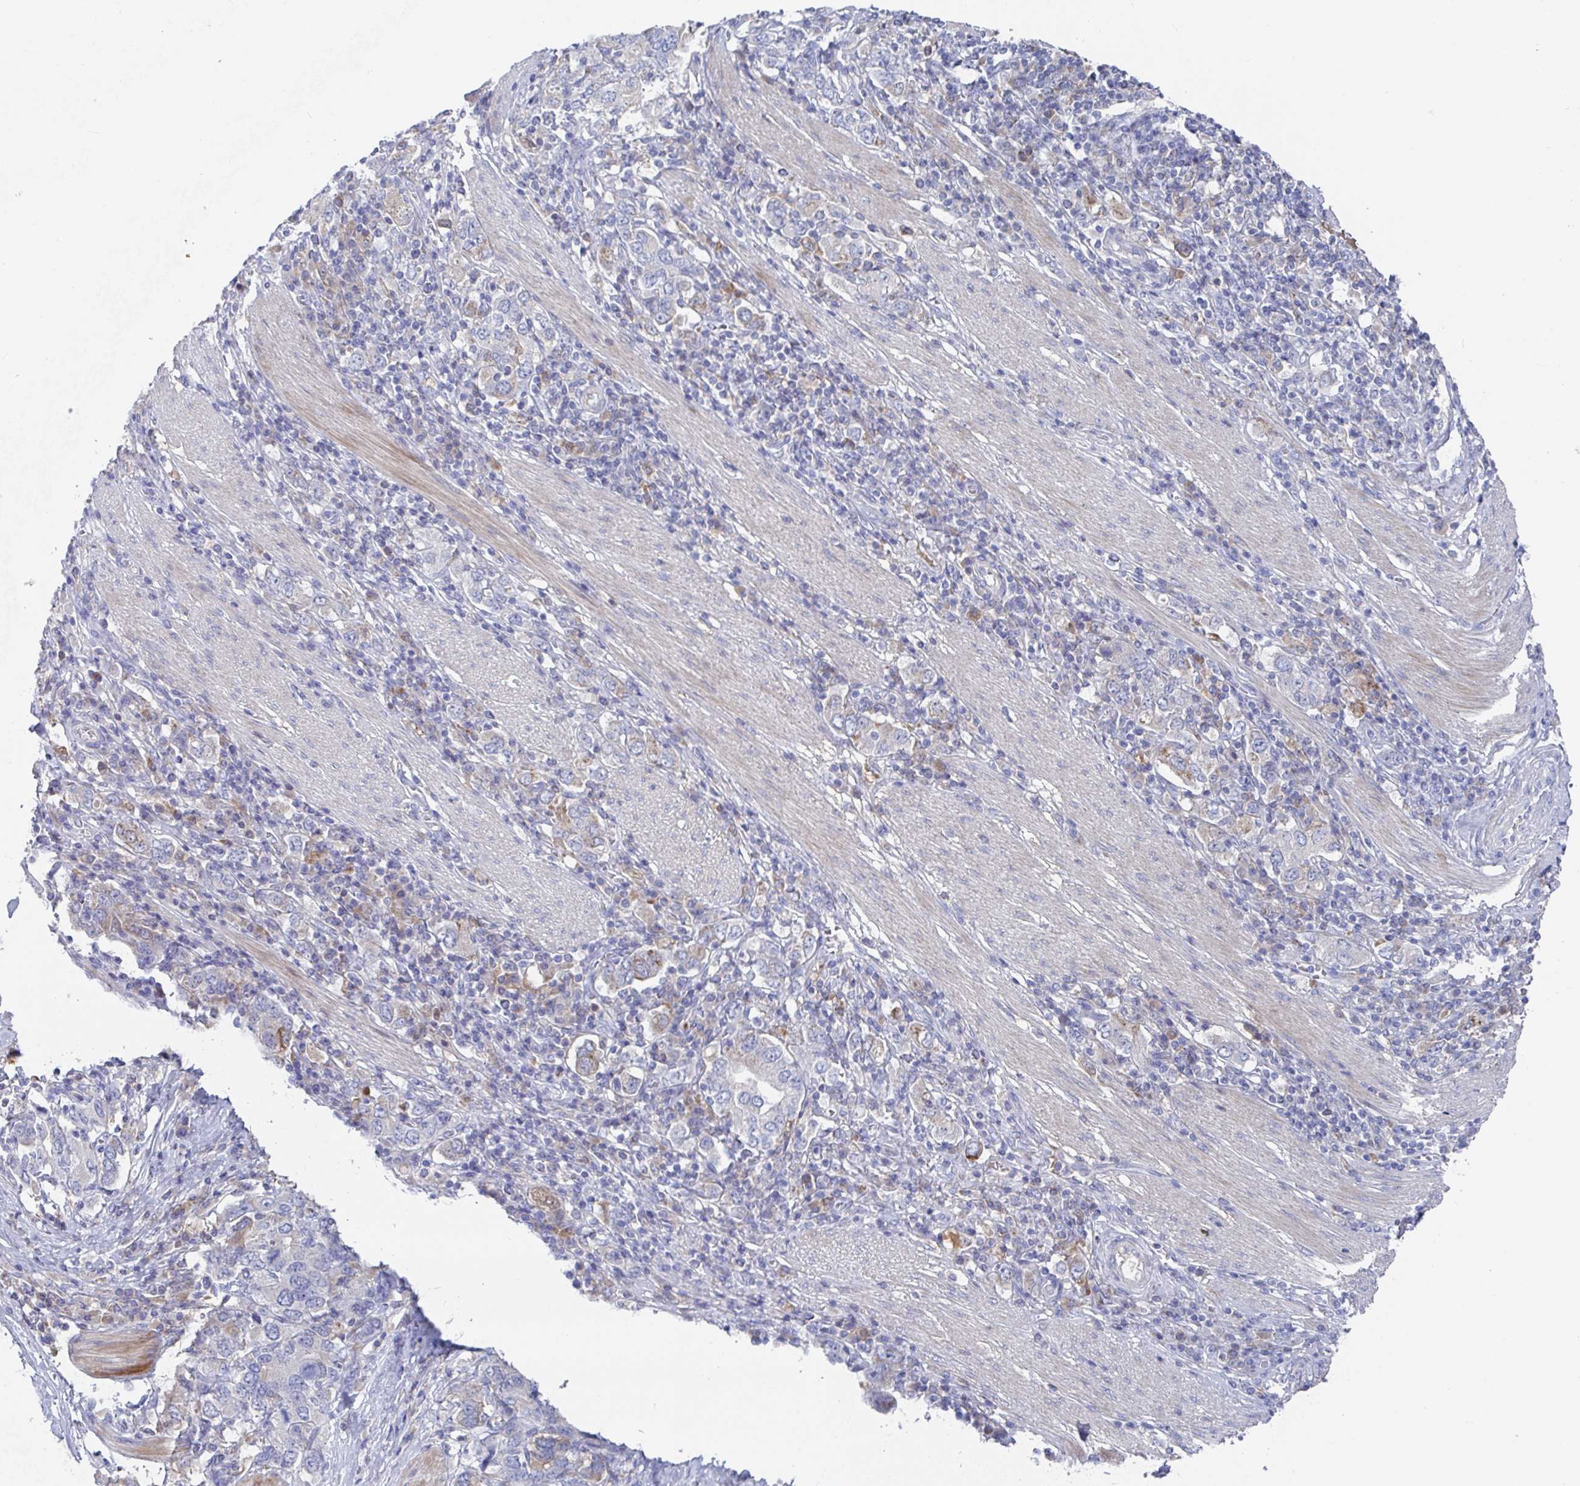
{"staining": {"intensity": "negative", "quantity": "none", "location": "none"}, "tissue": "stomach cancer", "cell_type": "Tumor cells", "image_type": "cancer", "snomed": [{"axis": "morphology", "description": "Adenocarcinoma, NOS"}, {"axis": "topography", "description": "Stomach, upper"}, {"axis": "topography", "description": "Stomach"}], "caption": "DAB immunohistochemical staining of human adenocarcinoma (stomach) exhibits no significant staining in tumor cells.", "gene": "GPR148", "patient": {"sex": "male", "age": 62}}